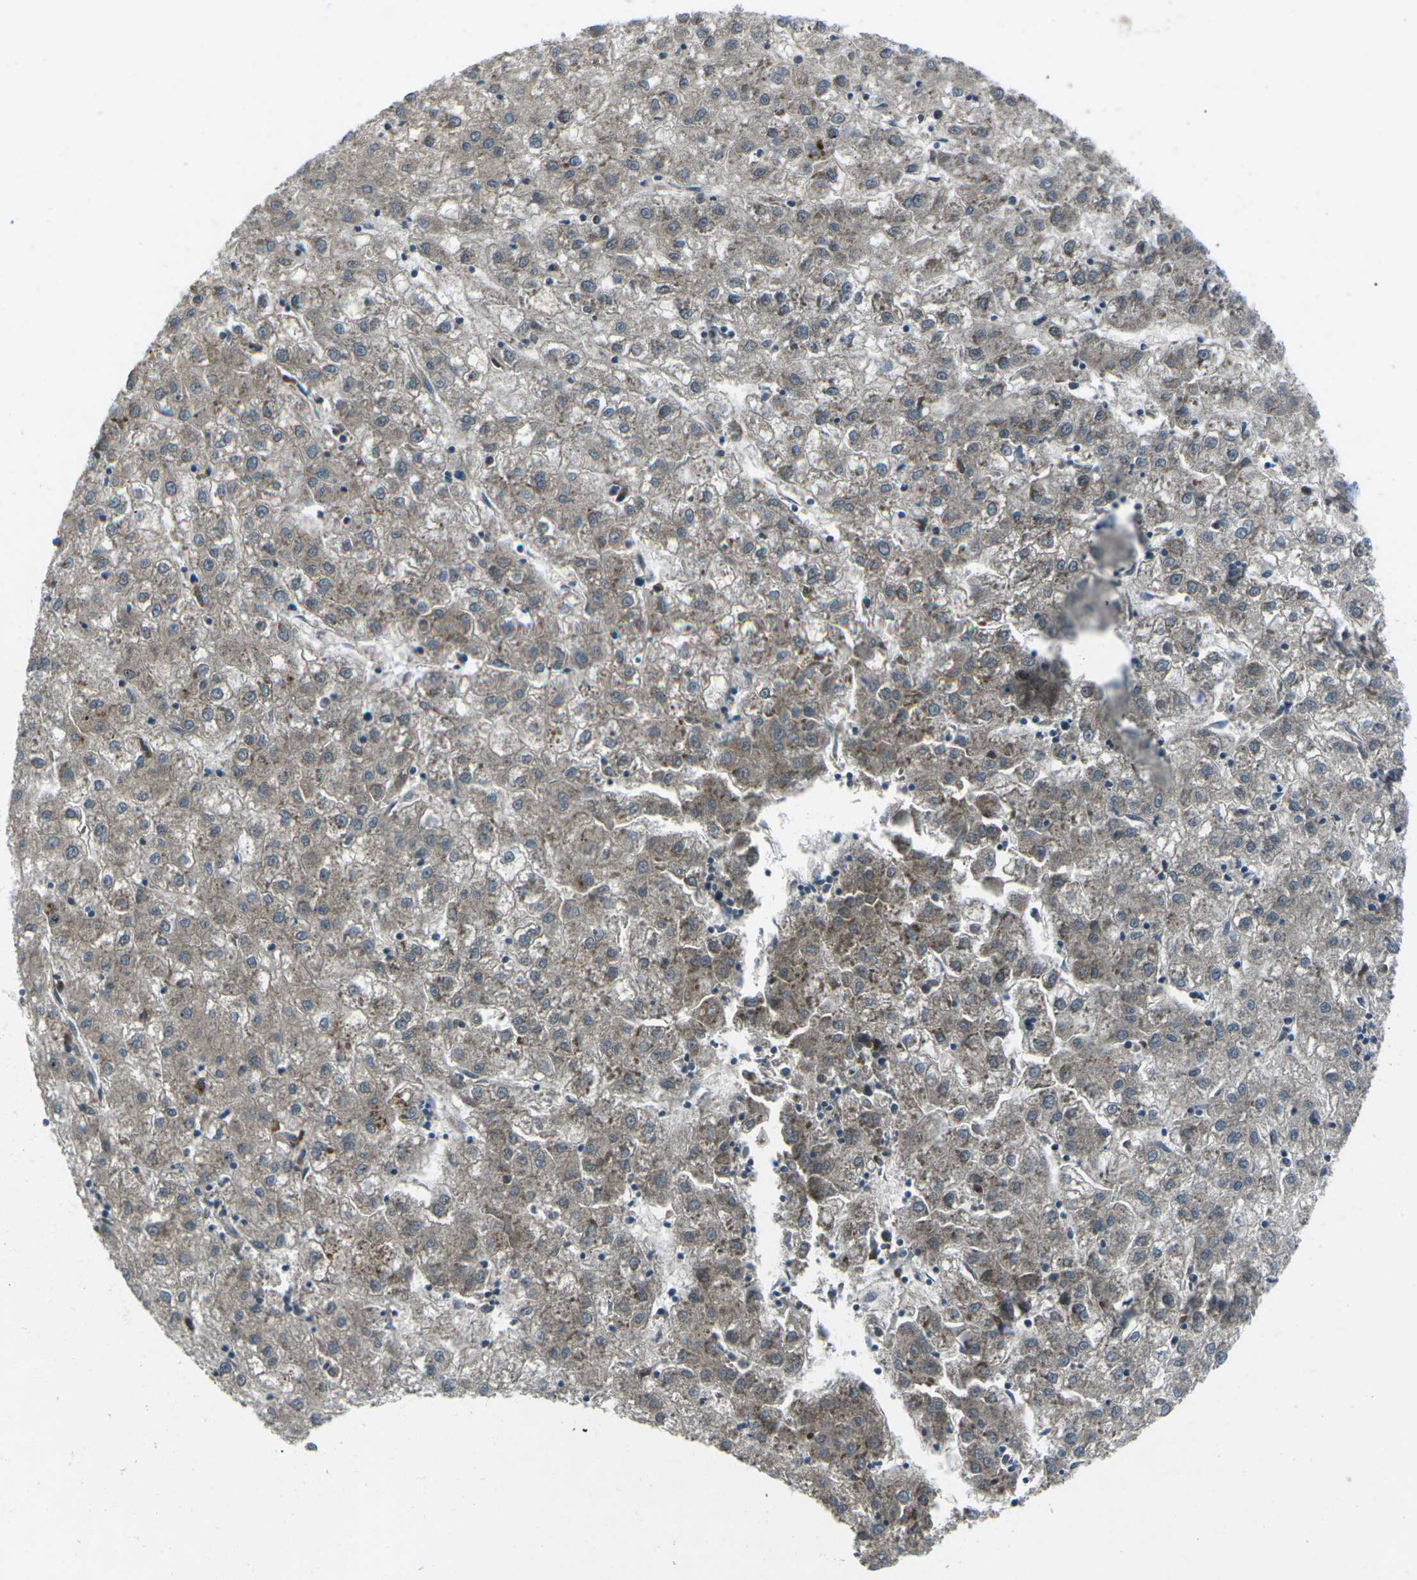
{"staining": {"intensity": "weak", "quantity": ">75%", "location": "cytoplasmic/membranous"}, "tissue": "liver cancer", "cell_type": "Tumor cells", "image_type": "cancer", "snomed": [{"axis": "morphology", "description": "Carcinoma, Hepatocellular, NOS"}, {"axis": "topography", "description": "Liver"}], "caption": "Immunohistochemistry of liver hepatocellular carcinoma displays low levels of weak cytoplasmic/membranous expression in approximately >75% of tumor cells.", "gene": "CDK16", "patient": {"sex": "male", "age": 72}}